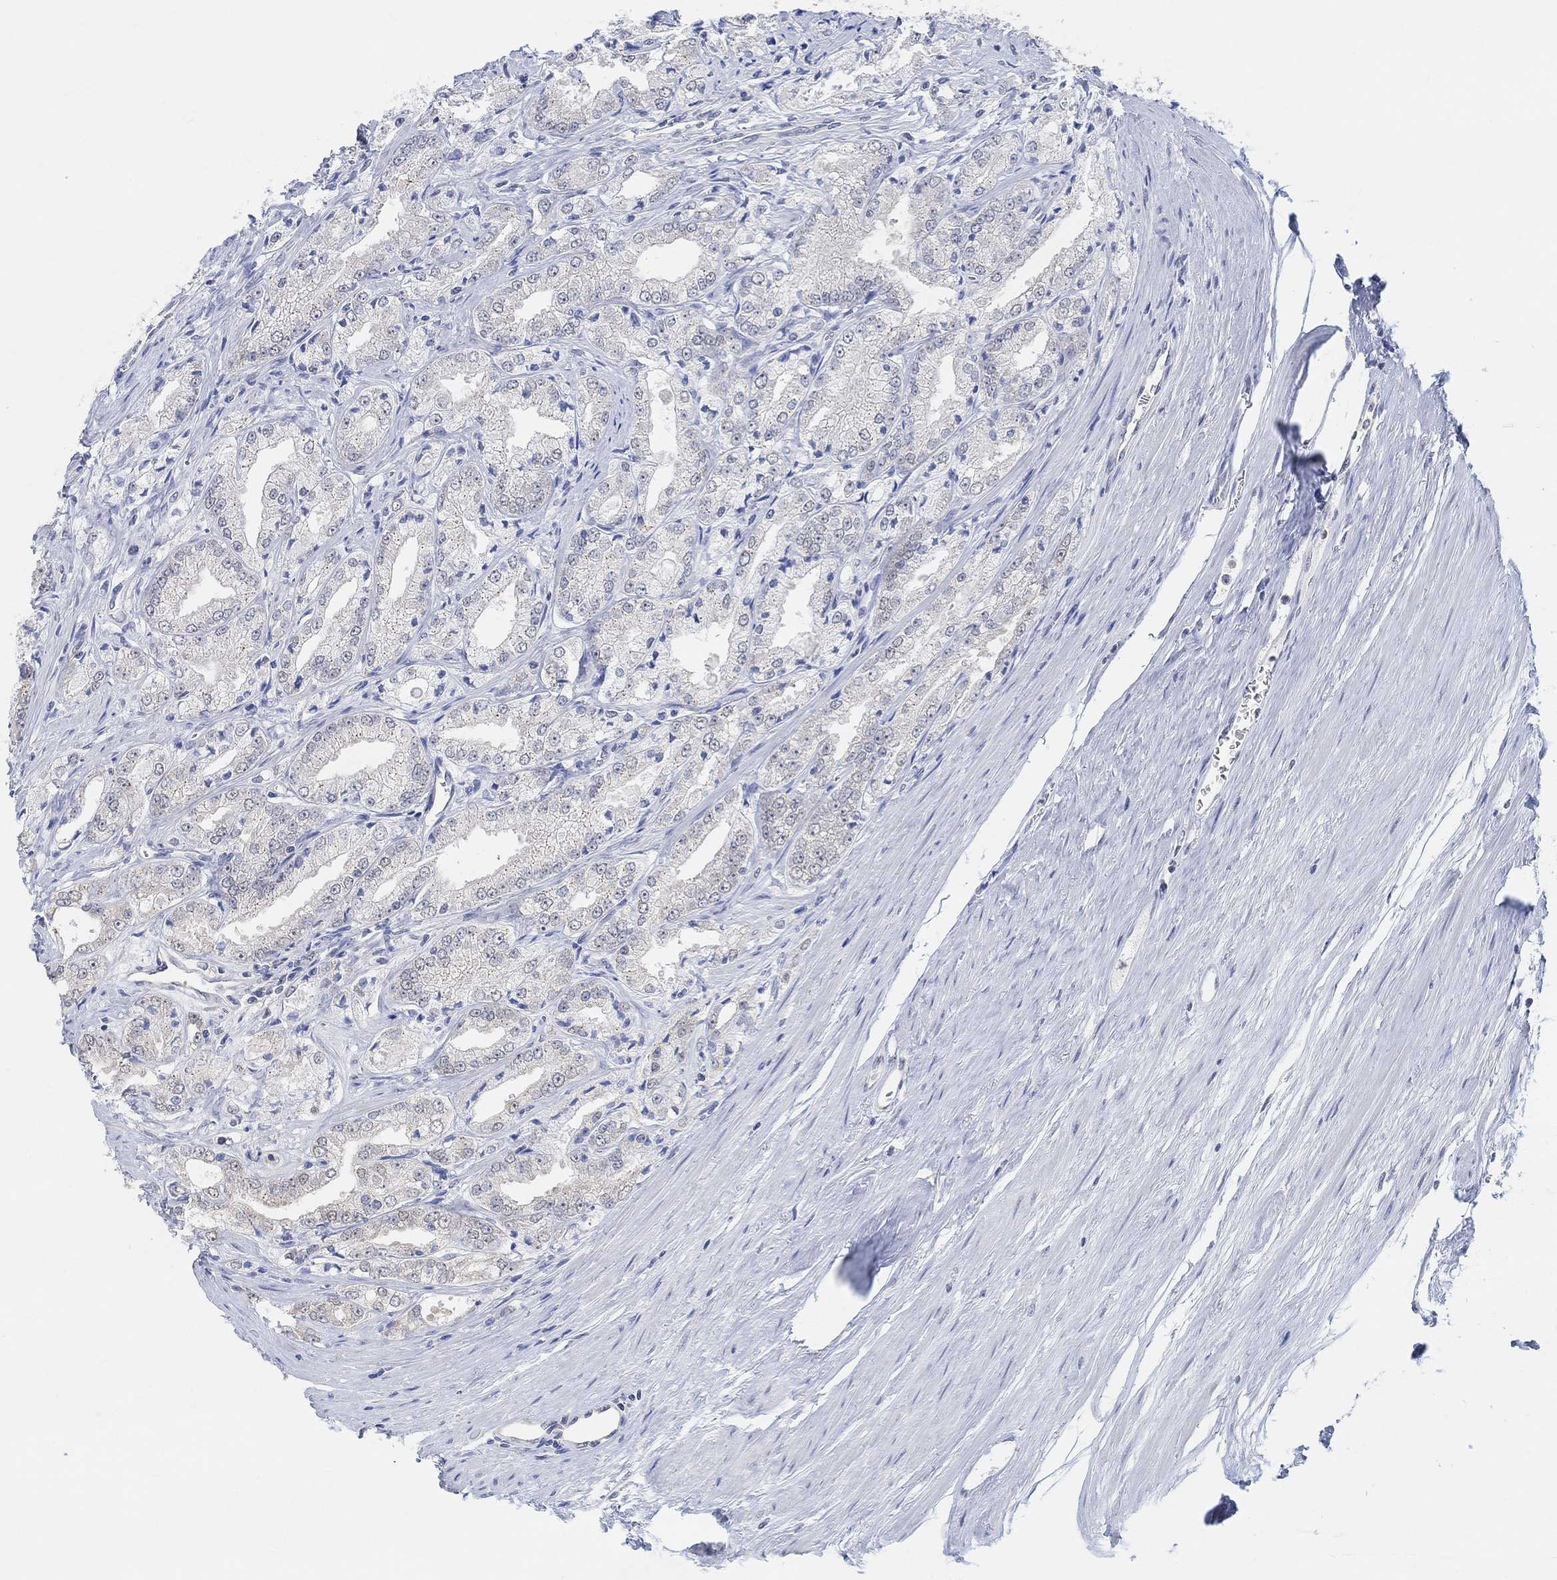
{"staining": {"intensity": "negative", "quantity": "none", "location": "none"}, "tissue": "prostate cancer", "cell_type": "Tumor cells", "image_type": "cancer", "snomed": [{"axis": "morphology", "description": "Adenocarcinoma, NOS"}, {"axis": "morphology", "description": "Adenocarcinoma, High grade"}, {"axis": "topography", "description": "Prostate"}], "caption": "IHC photomicrograph of neoplastic tissue: human adenocarcinoma (high-grade) (prostate) stained with DAB (3,3'-diaminobenzidine) demonstrates no significant protein positivity in tumor cells.", "gene": "MUC1", "patient": {"sex": "male", "age": 70}}